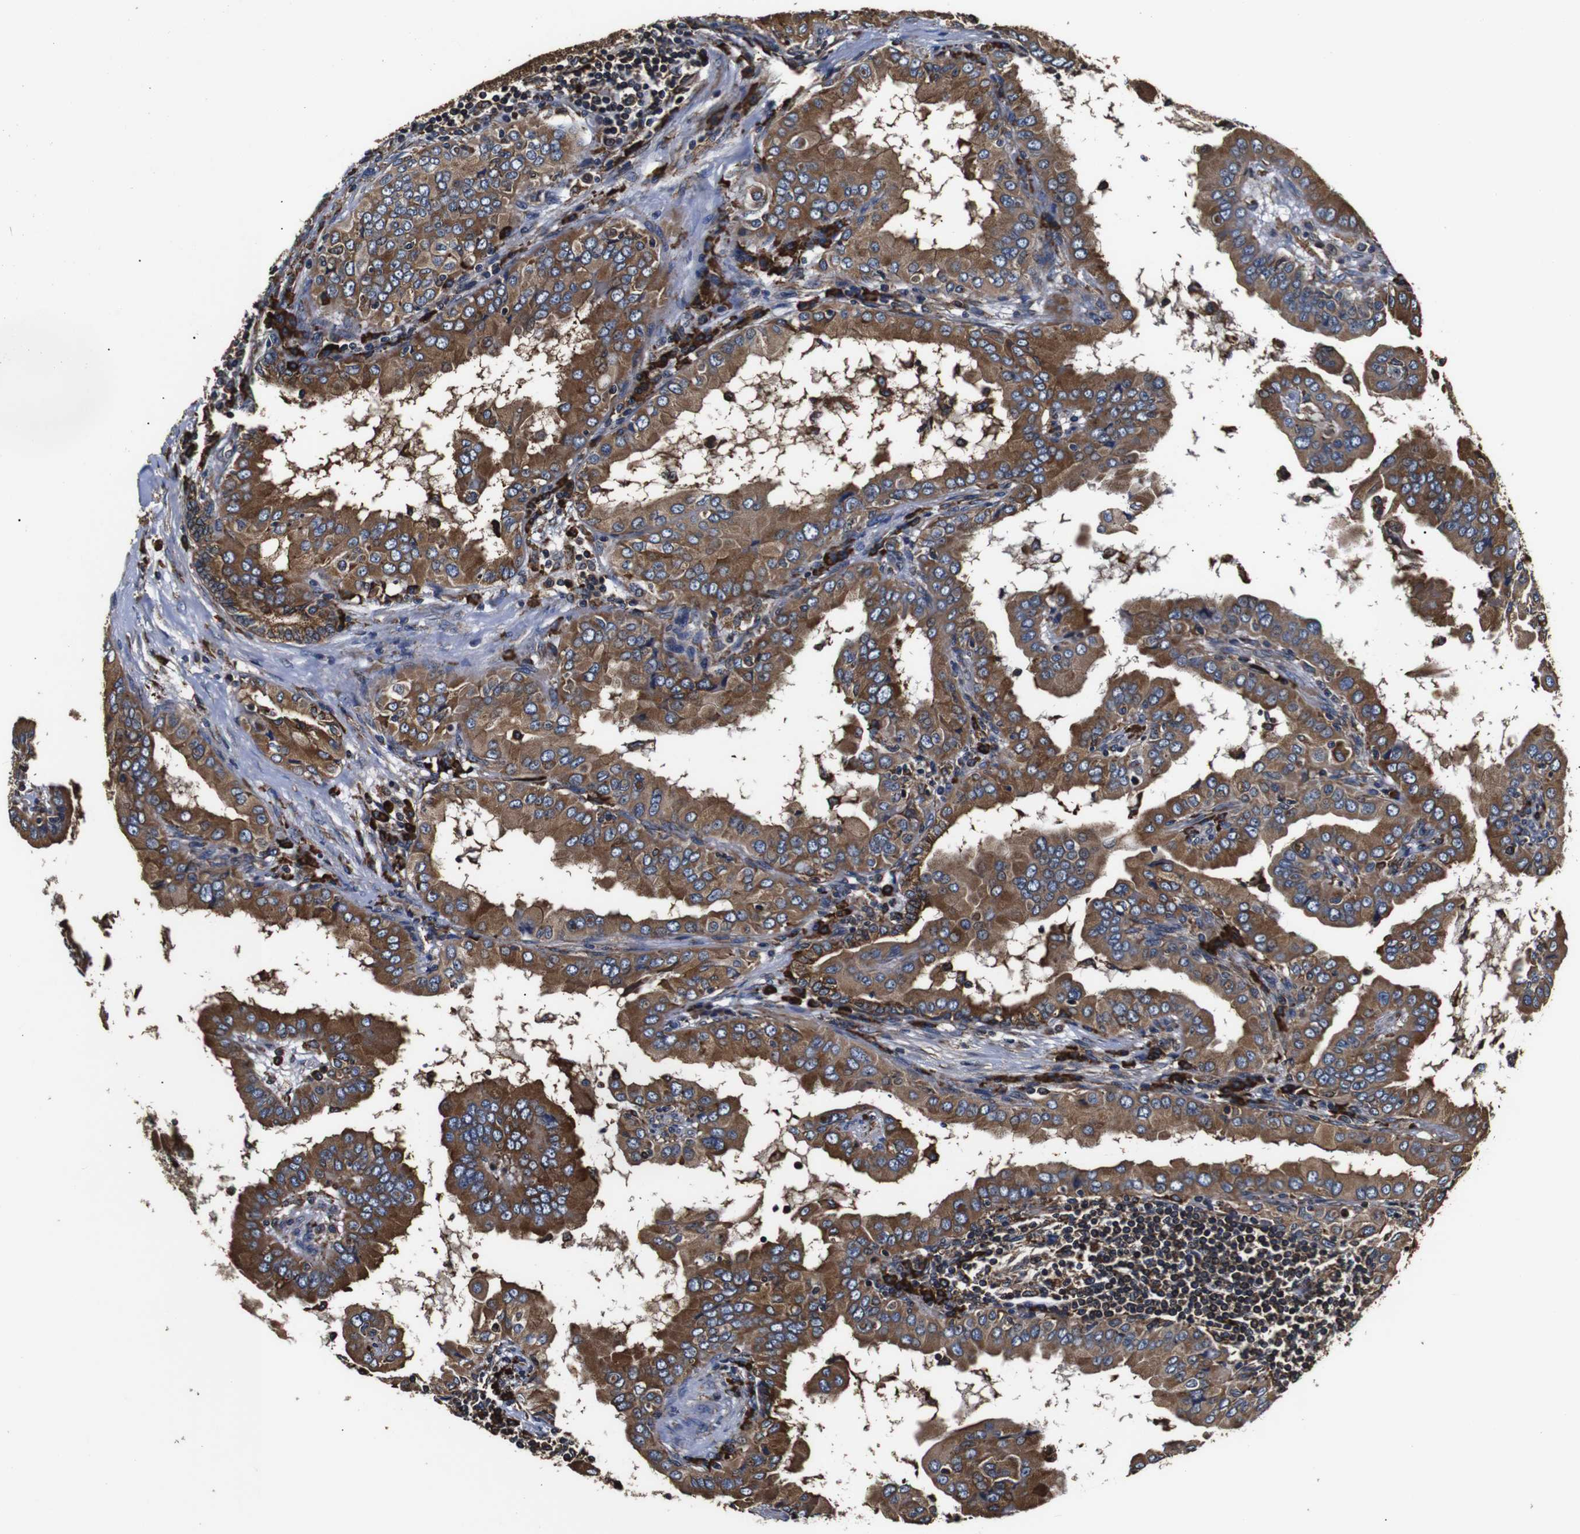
{"staining": {"intensity": "moderate", "quantity": ">75%", "location": "cytoplasmic/membranous"}, "tissue": "thyroid cancer", "cell_type": "Tumor cells", "image_type": "cancer", "snomed": [{"axis": "morphology", "description": "Papillary adenocarcinoma, NOS"}, {"axis": "topography", "description": "Thyroid gland"}], "caption": "DAB (3,3'-diaminobenzidine) immunohistochemical staining of human papillary adenocarcinoma (thyroid) displays moderate cytoplasmic/membranous protein staining in about >75% of tumor cells.", "gene": "HHIP", "patient": {"sex": "male", "age": 33}}